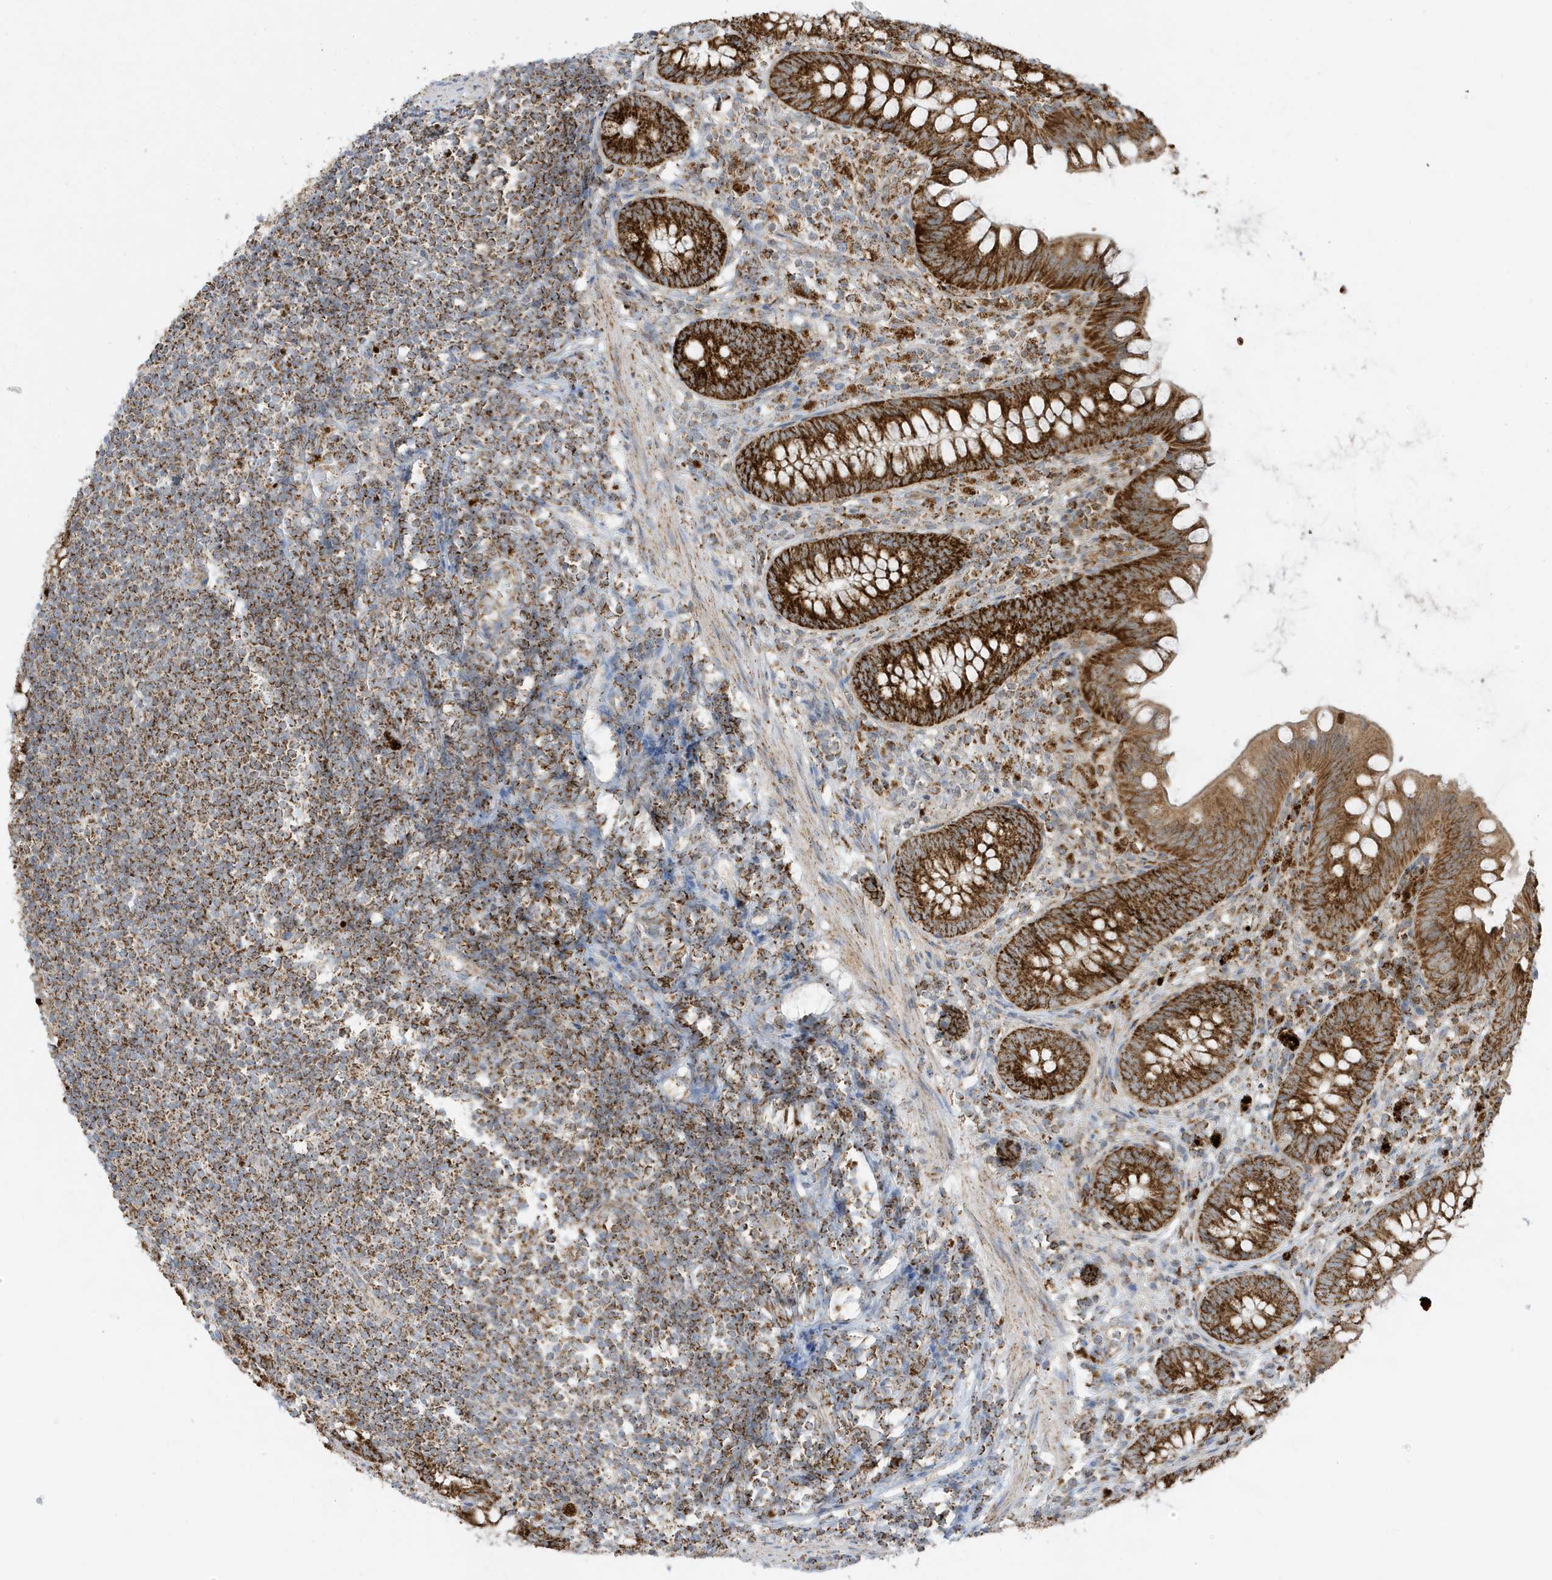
{"staining": {"intensity": "strong", "quantity": ">75%", "location": "cytoplasmic/membranous"}, "tissue": "appendix", "cell_type": "Glandular cells", "image_type": "normal", "snomed": [{"axis": "morphology", "description": "Normal tissue, NOS"}, {"axis": "topography", "description": "Appendix"}], "caption": "Normal appendix displays strong cytoplasmic/membranous staining in approximately >75% of glandular cells (DAB (3,3'-diaminobenzidine) = brown stain, brightfield microscopy at high magnification)..", "gene": "ATP5ME", "patient": {"sex": "female", "age": 62}}